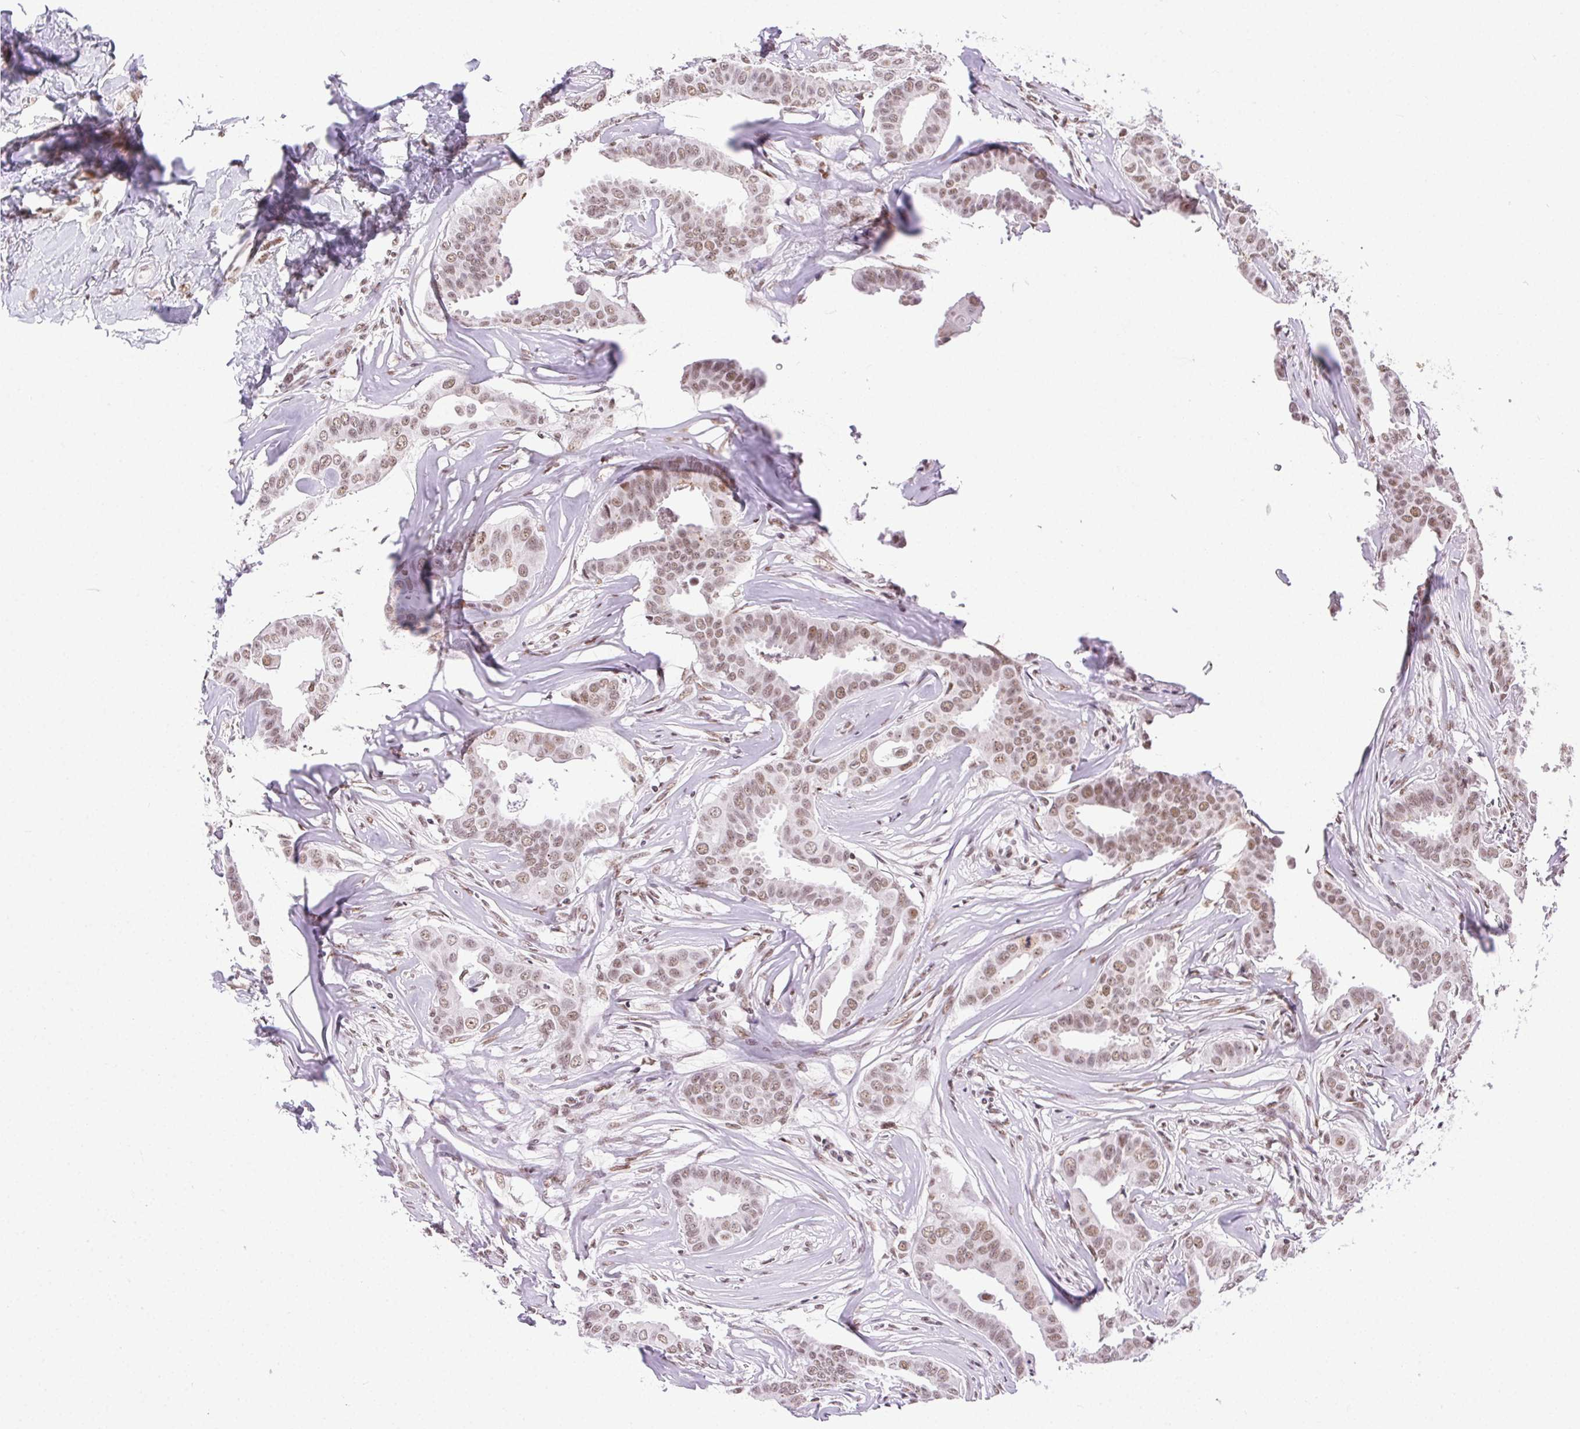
{"staining": {"intensity": "moderate", "quantity": ">75%", "location": "nuclear"}, "tissue": "breast cancer", "cell_type": "Tumor cells", "image_type": "cancer", "snomed": [{"axis": "morphology", "description": "Duct carcinoma"}, {"axis": "topography", "description": "Breast"}], "caption": "This photomicrograph shows IHC staining of human breast cancer (invasive ductal carcinoma), with medium moderate nuclear positivity in approximately >75% of tumor cells.", "gene": "TRA2B", "patient": {"sex": "female", "age": 45}}